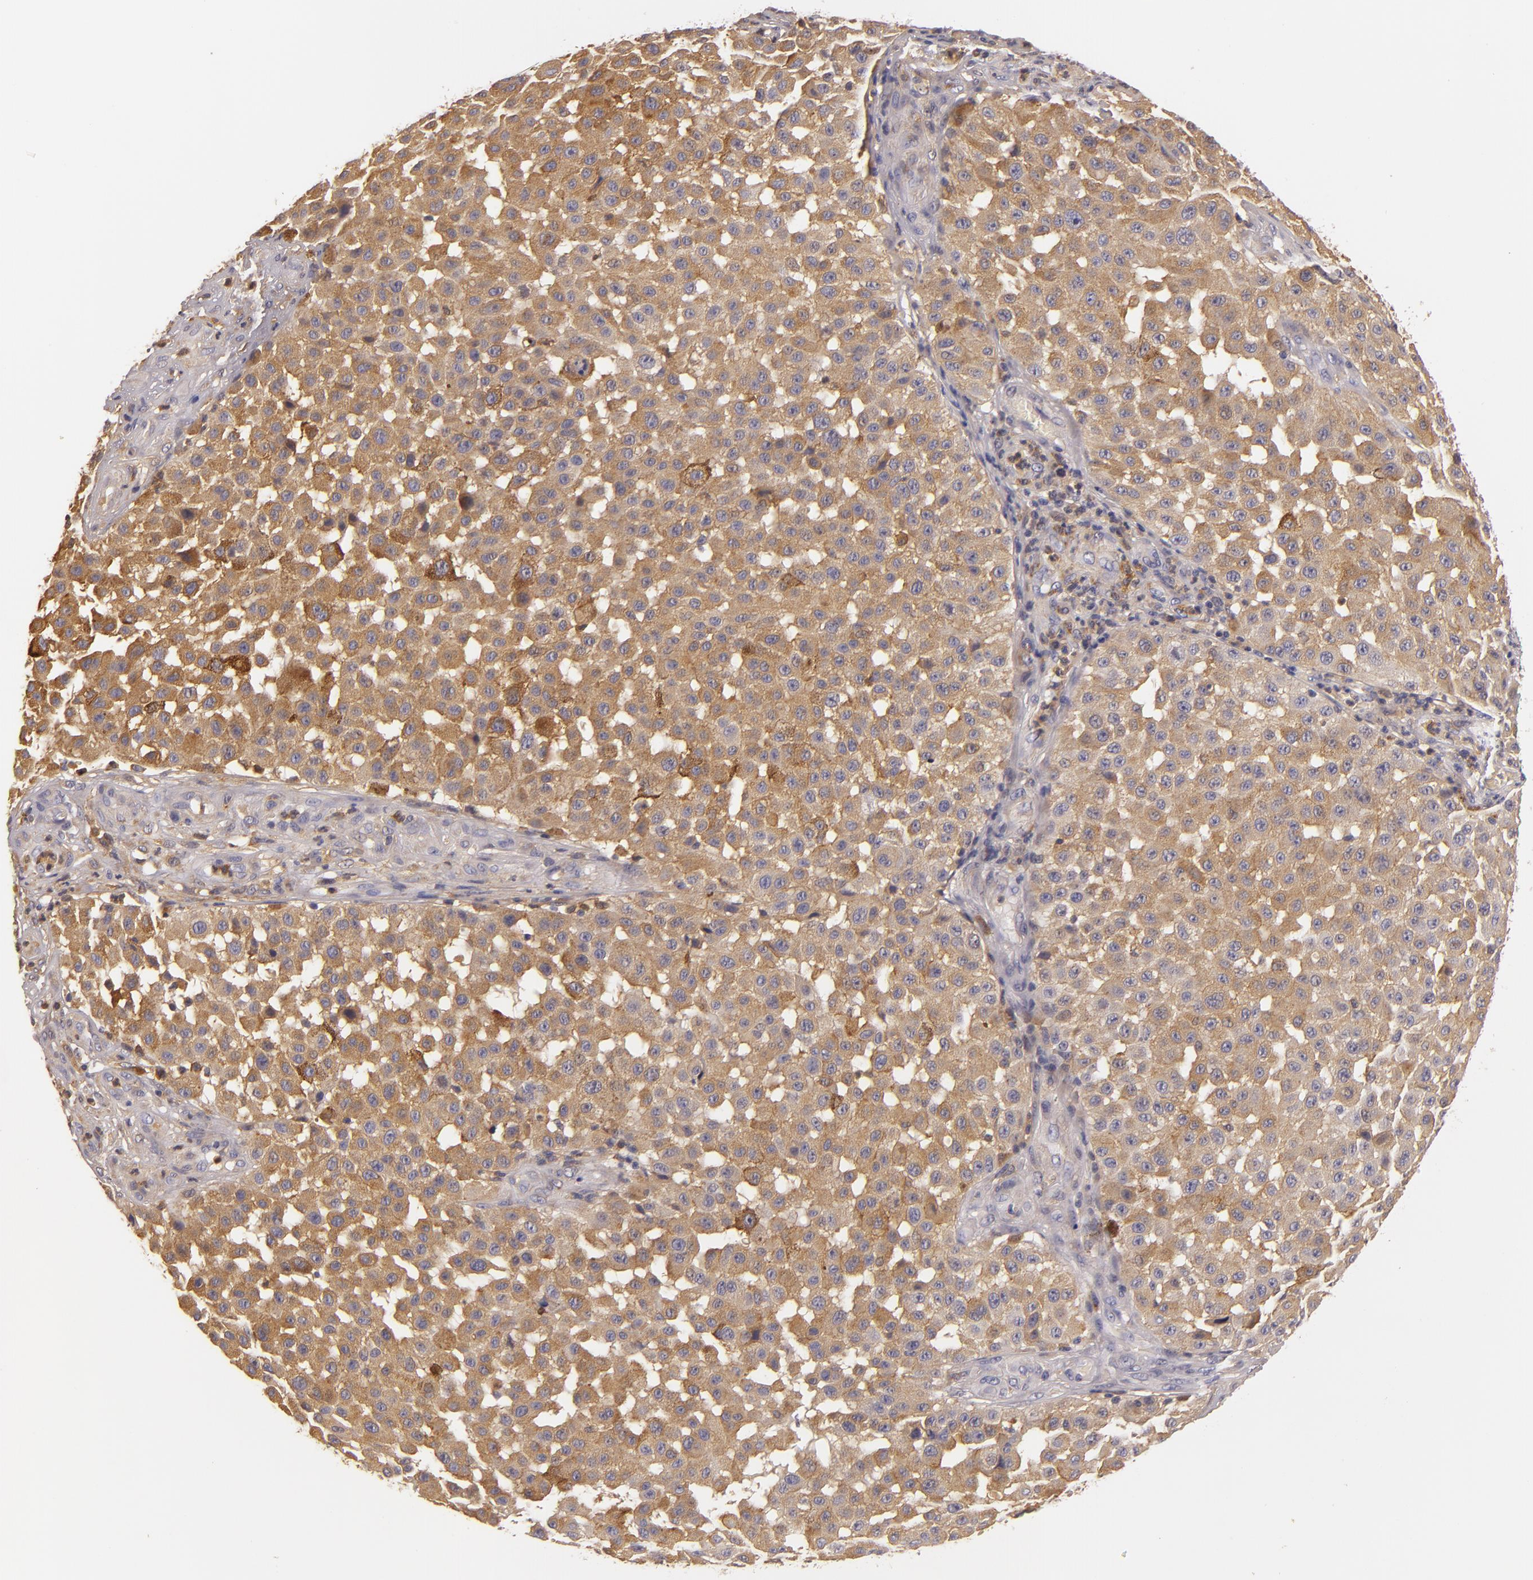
{"staining": {"intensity": "moderate", "quantity": ">75%", "location": "cytoplasmic/membranous"}, "tissue": "melanoma", "cell_type": "Tumor cells", "image_type": "cancer", "snomed": [{"axis": "morphology", "description": "Malignant melanoma, NOS"}, {"axis": "topography", "description": "Skin"}], "caption": "Immunohistochemical staining of human malignant melanoma demonstrates medium levels of moderate cytoplasmic/membranous protein staining in about >75% of tumor cells. (brown staining indicates protein expression, while blue staining denotes nuclei).", "gene": "TOM1", "patient": {"sex": "female", "age": 64}}